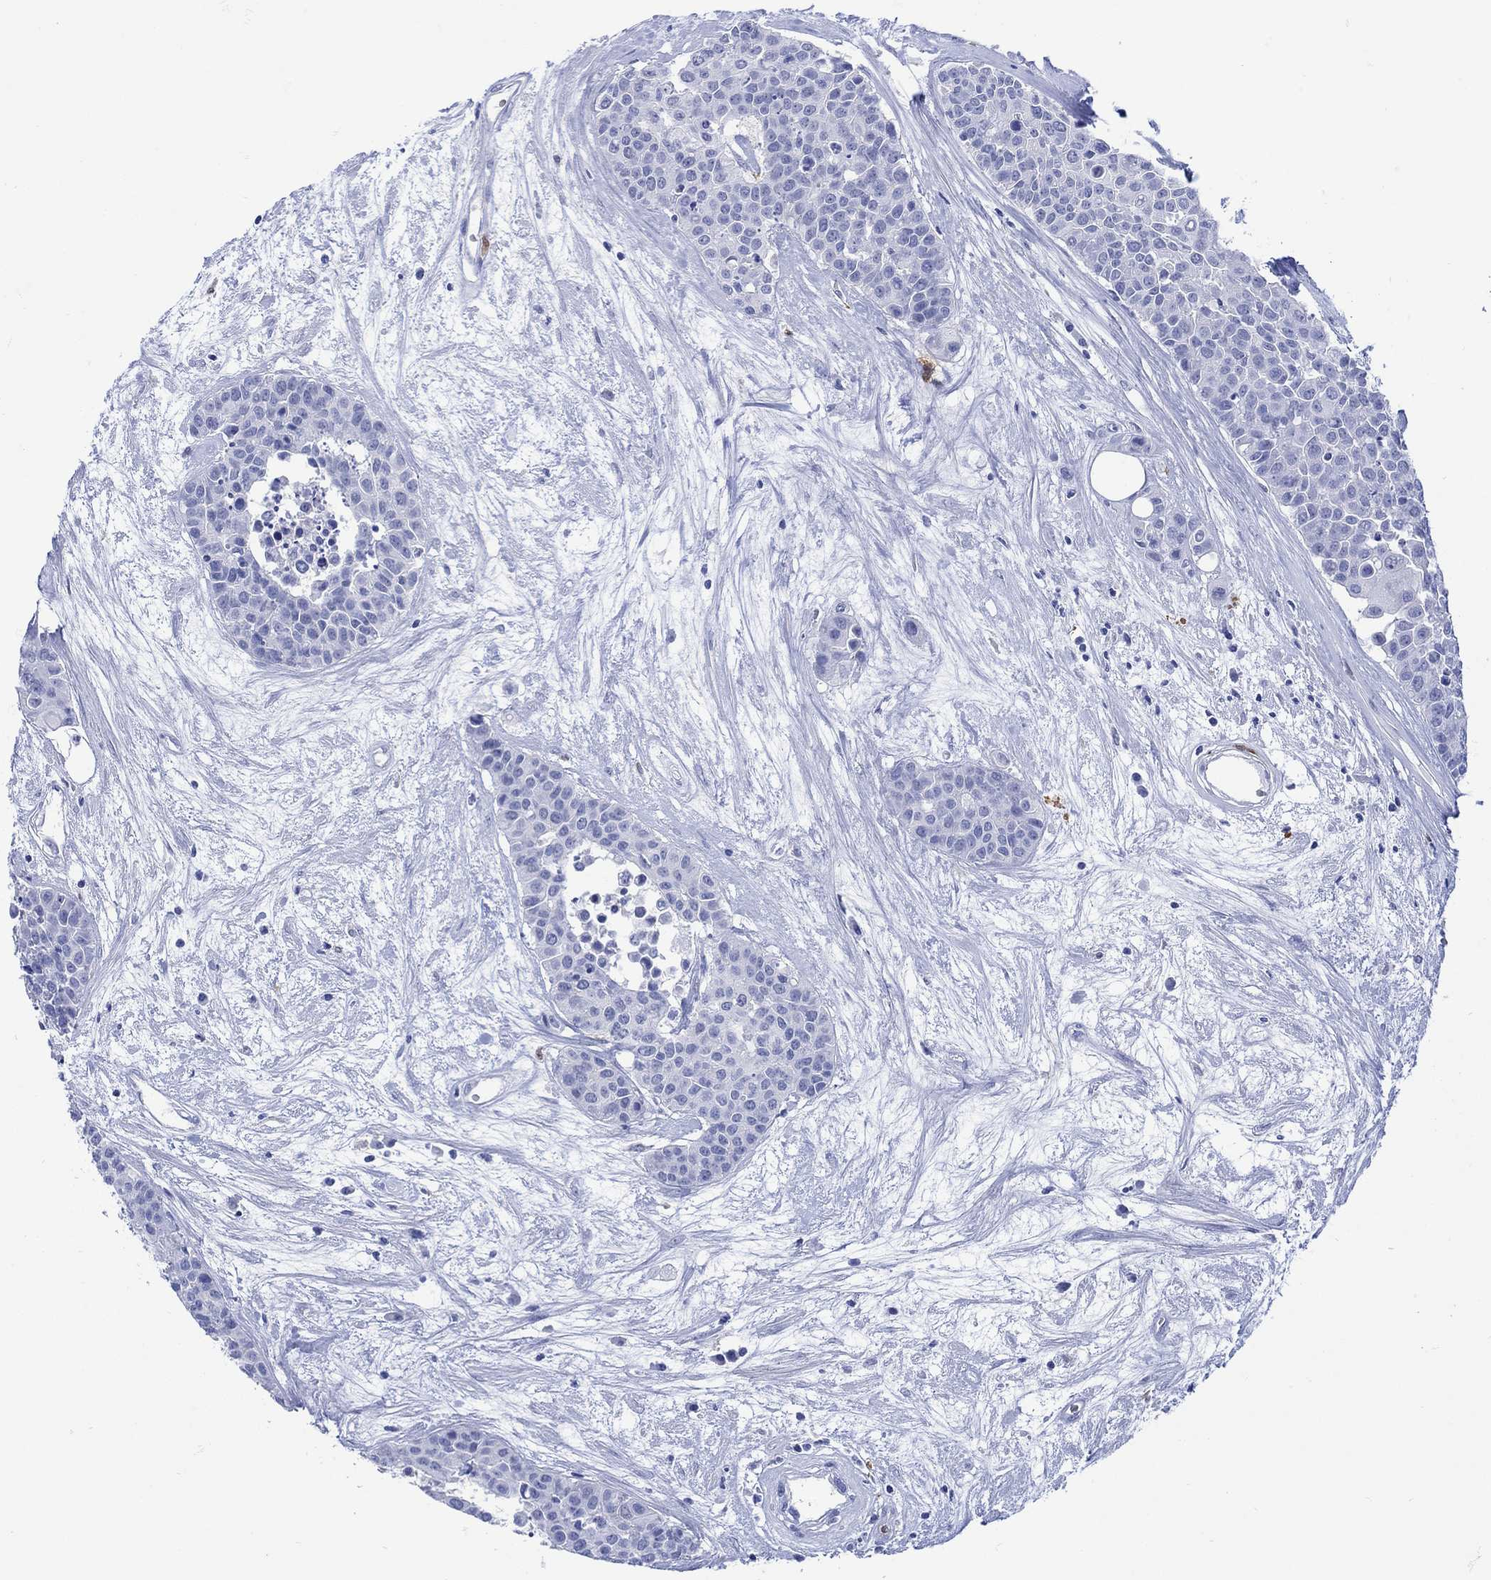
{"staining": {"intensity": "negative", "quantity": "none", "location": "none"}, "tissue": "carcinoid", "cell_type": "Tumor cells", "image_type": "cancer", "snomed": [{"axis": "morphology", "description": "Carcinoid, malignant, NOS"}, {"axis": "topography", "description": "Colon"}], "caption": "This is an immunohistochemistry histopathology image of carcinoid. There is no staining in tumor cells.", "gene": "LINGO3", "patient": {"sex": "male", "age": 81}}